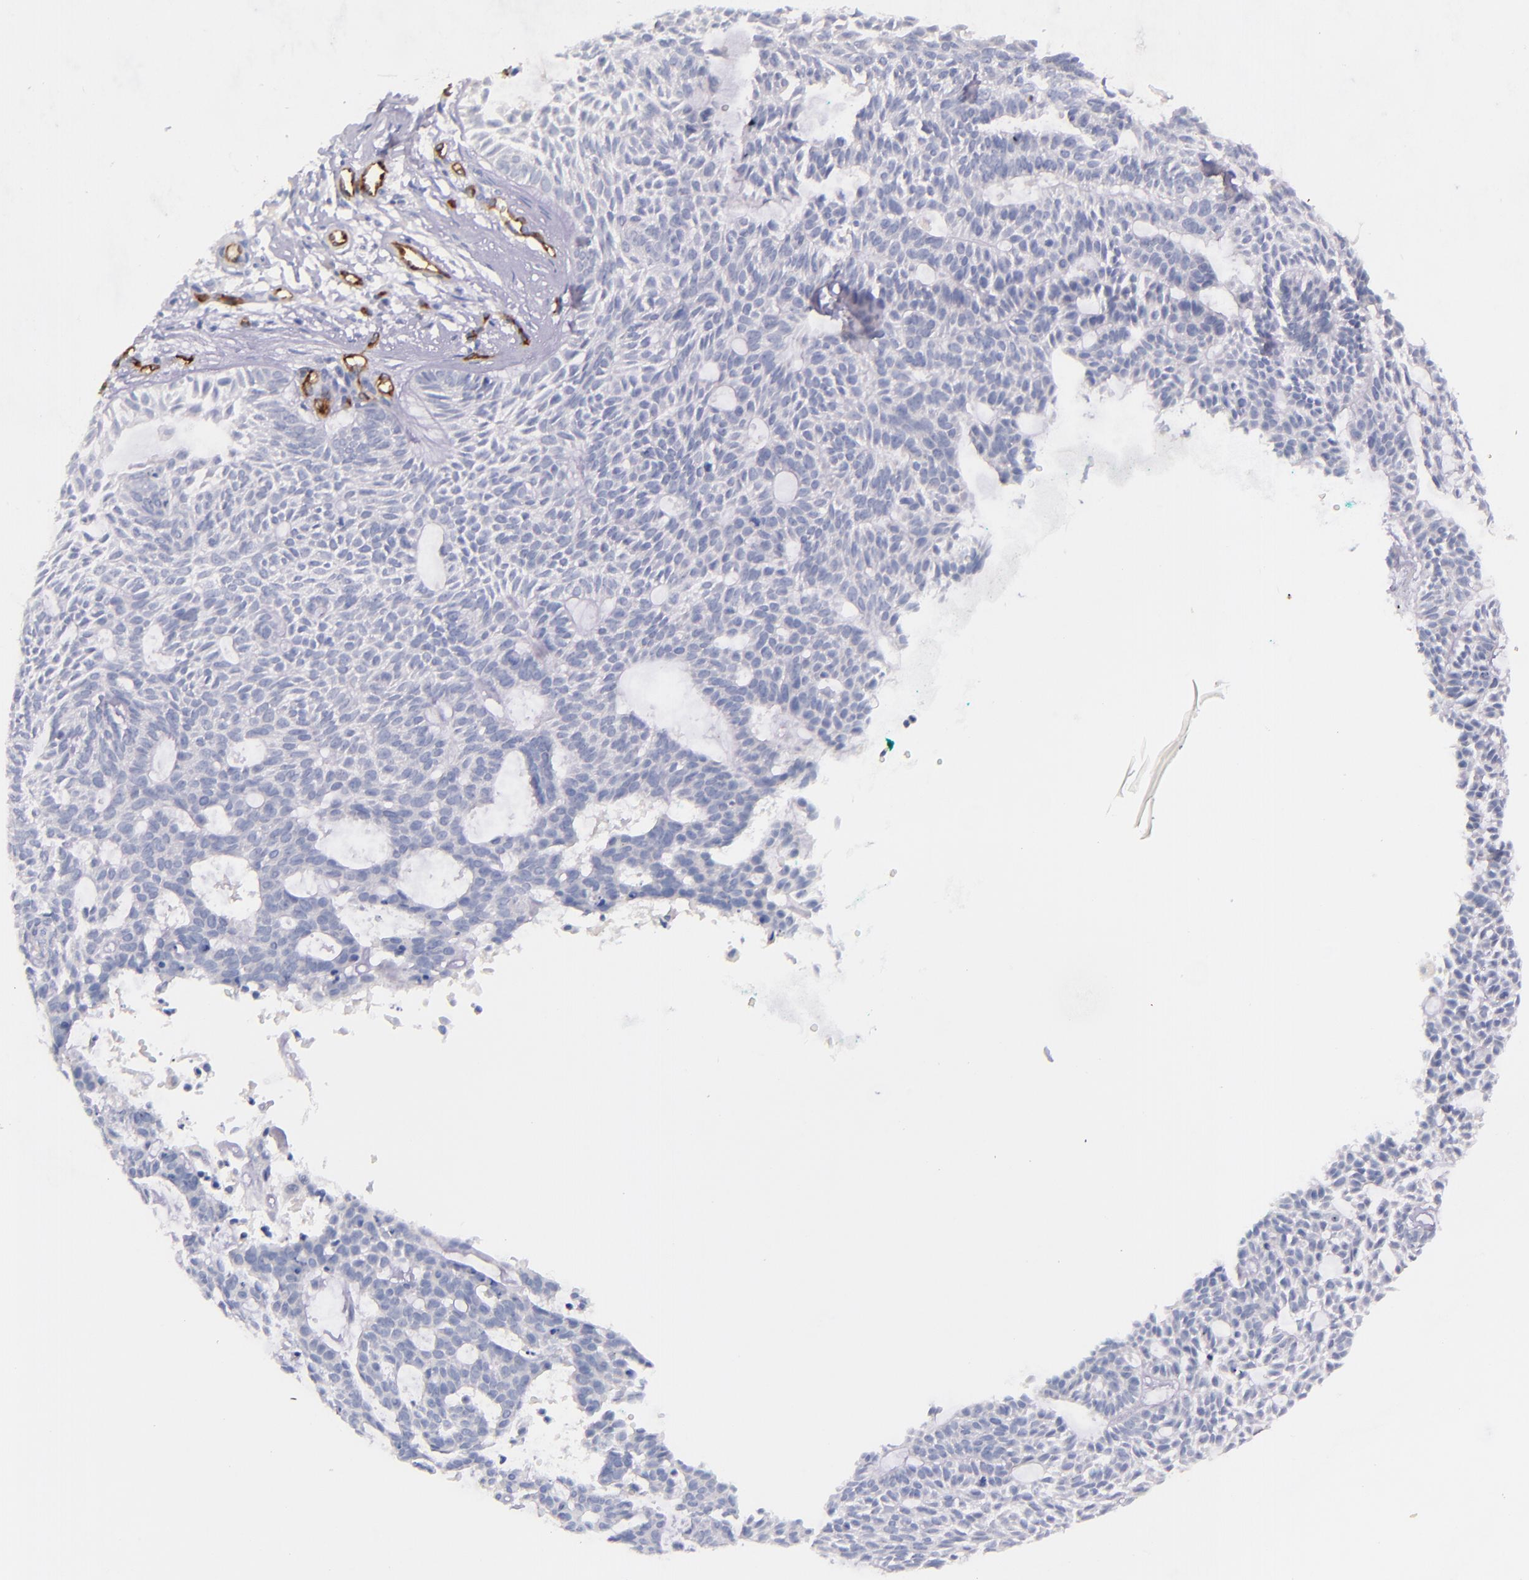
{"staining": {"intensity": "negative", "quantity": "none", "location": "none"}, "tissue": "skin cancer", "cell_type": "Tumor cells", "image_type": "cancer", "snomed": [{"axis": "morphology", "description": "Basal cell carcinoma"}, {"axis": "topography", "description": "Skin"}], "caption": "Tumor cells are negative for protein expression in human skin cancer. (DAB immunohistochemistry with hematoxylin counter stain).", "gene": "NOS3", "patient": {"sex": "male", "age": 75}}